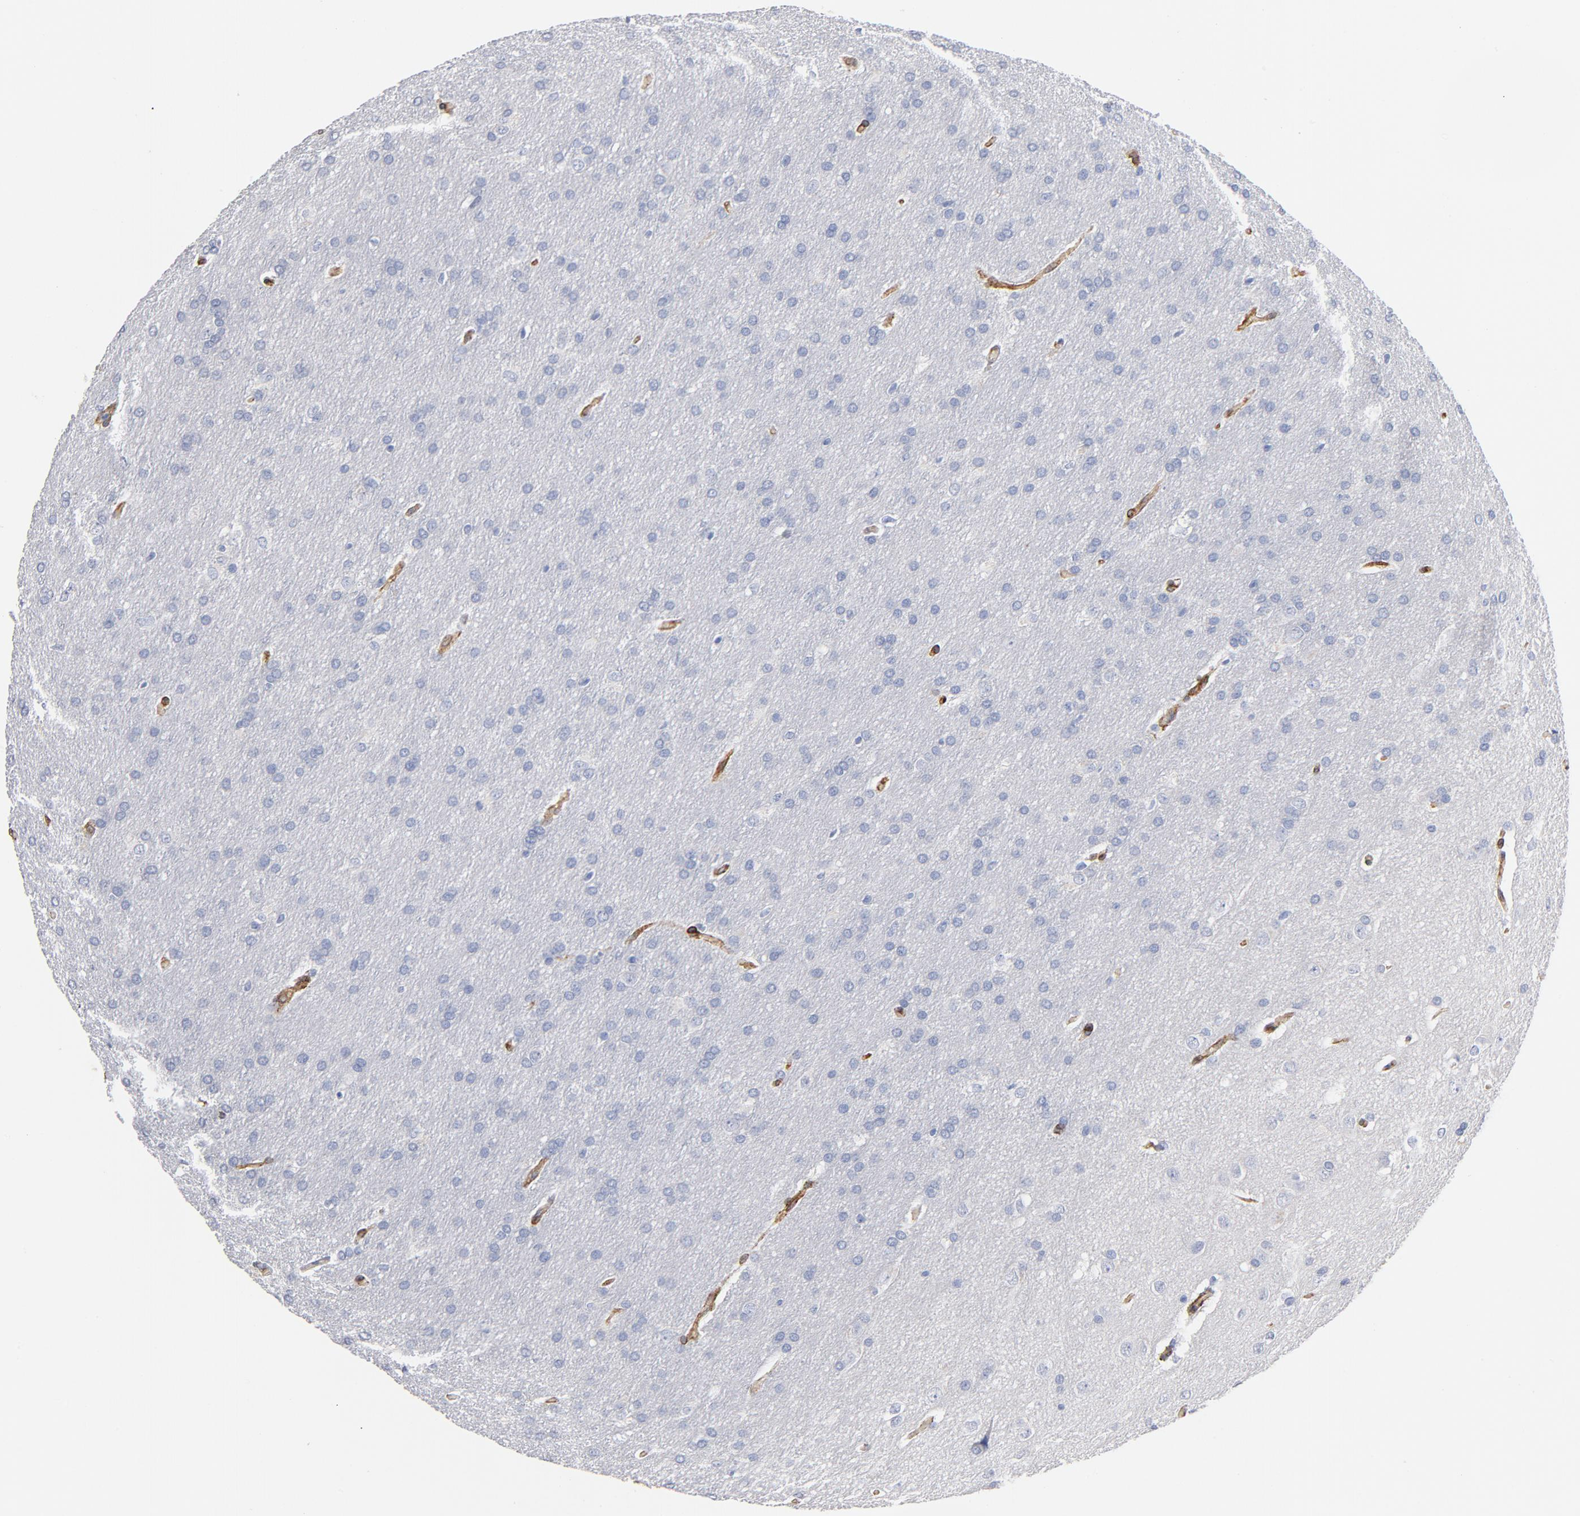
{"staining": {"intensity": "negative", "quantity": "none", "location": "none"}, "tissue": "glioma", "cell_type": "Tumor cells", "image_type": "cancer", "snomed": [{"axis": "morphology", "description": "Glioma, malignant, Low grade"}, {"axis": "topography", "description": "Brain"}], "caption": "Malignant glioma (low-grade) was stained to show a protein in brown. There is no significant staining in tumor cells.", "gene": "SERPINH1", "patient": {"sex": "female", "age": 32}}